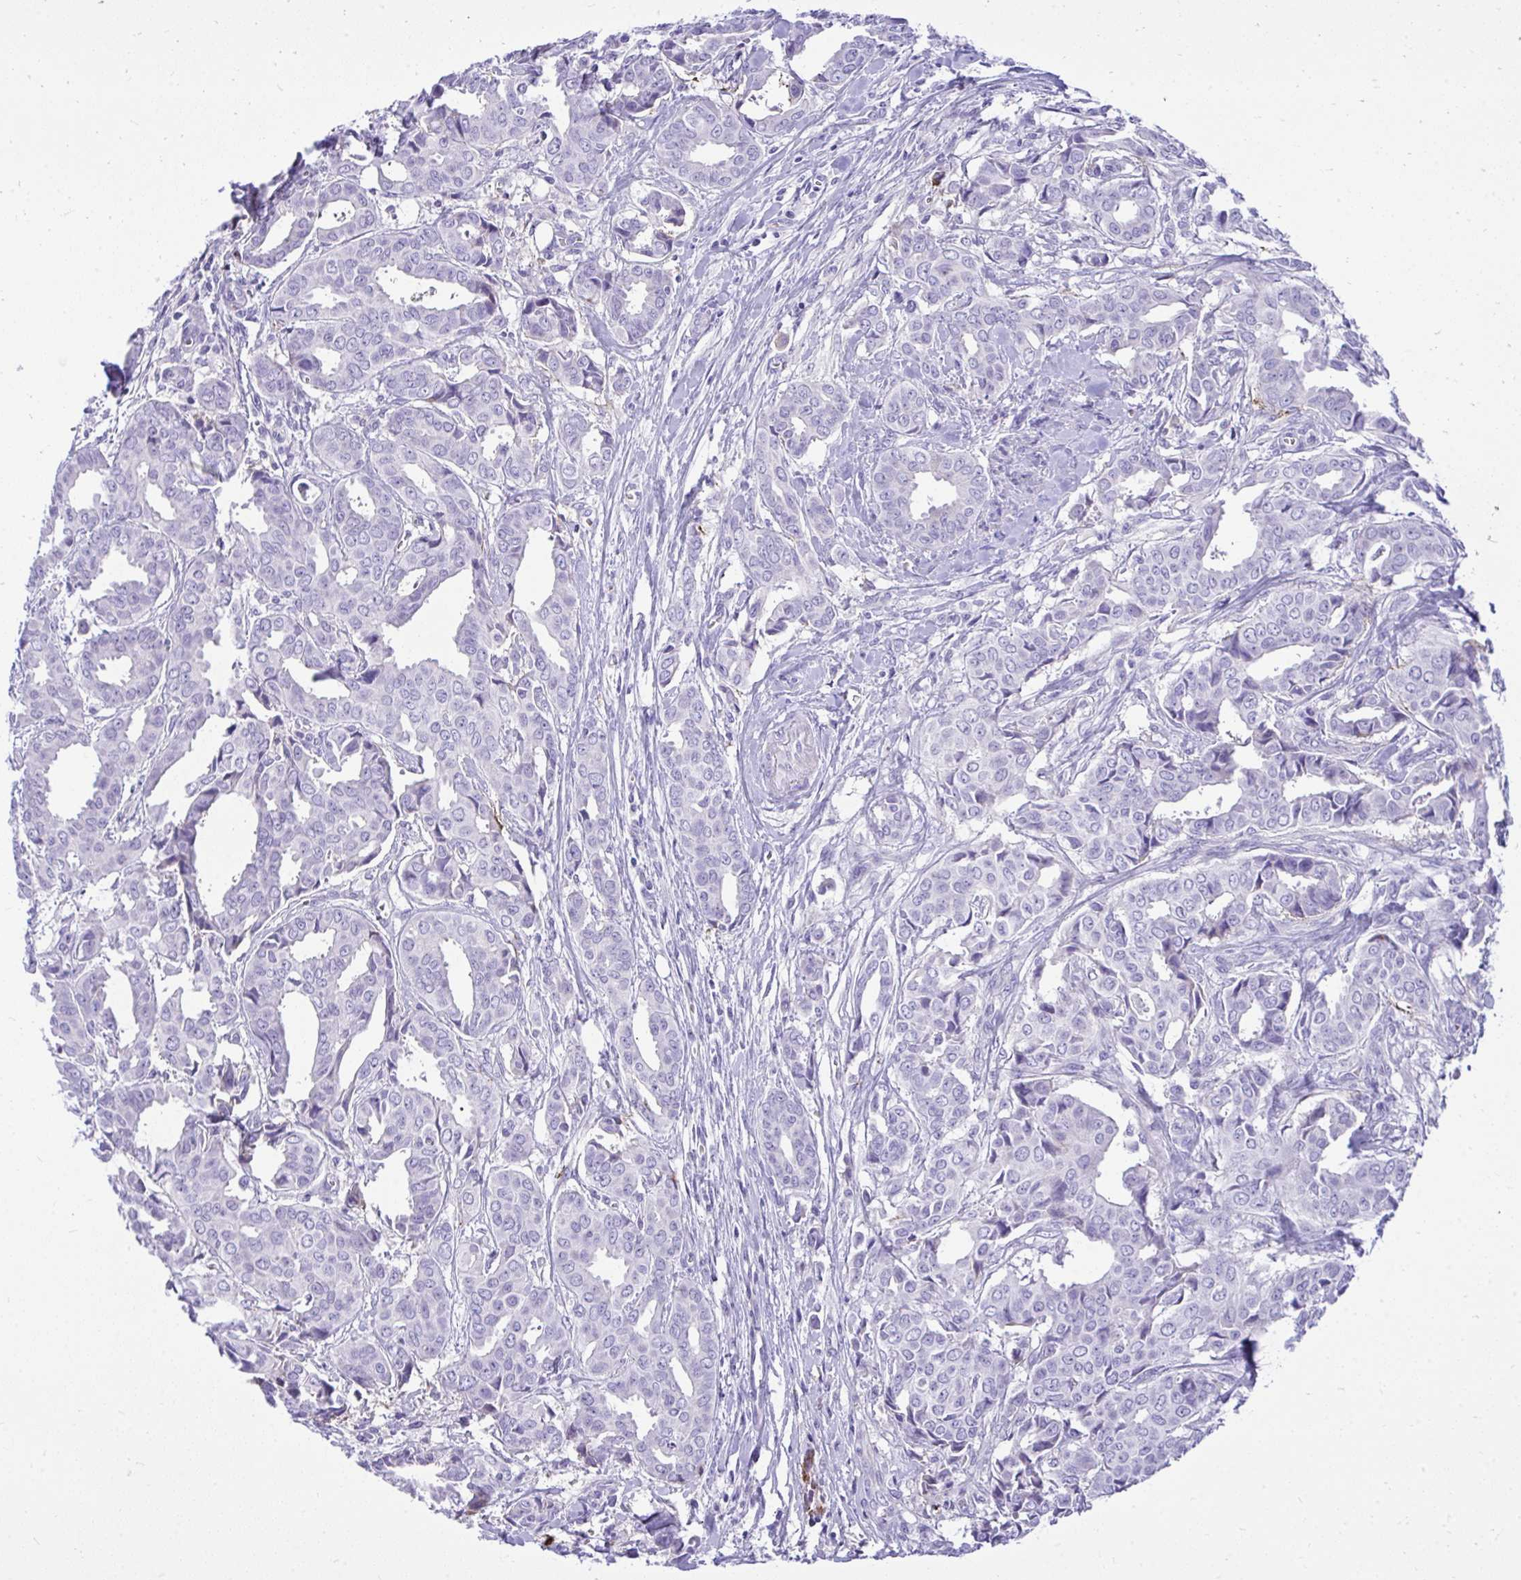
{"staining": {"intensity": "negative", "quantity": "none", "location": "none"}, "tissue": "breast cancer", "cell_type": "Tumor cells", "image_type": "cancer", "snomed": [{"axis": "morphology", "description": "Duct carcinoma"}, {"axis": "topography", "description": "Breast"}], "caption": "Image shows no protein expression in tumor cells of breast cancer tissue.", "gene": "HRG", "patient": {"sex": "female", "age": 45}}